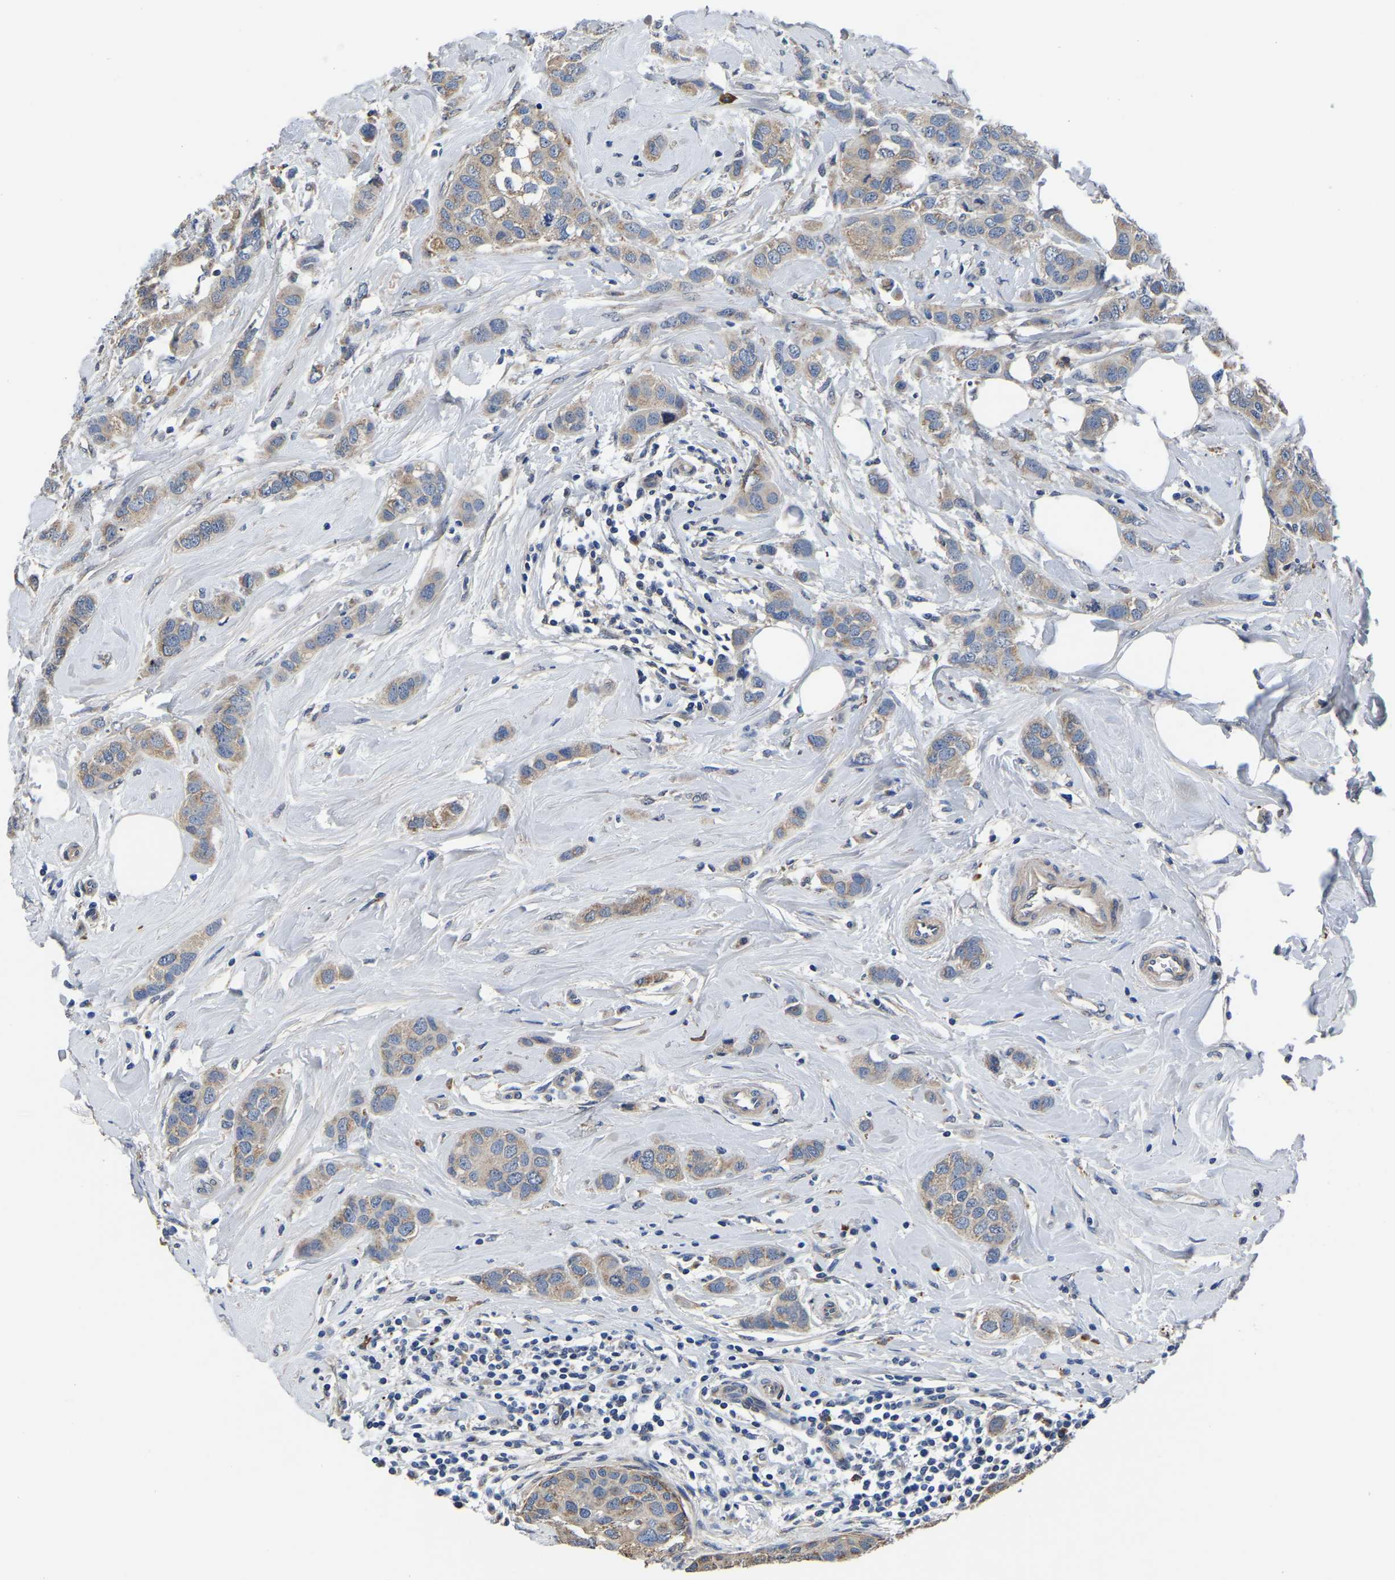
{"staining": {"intensity": "weak", "quantity": "<25%", "location": "cytoplasmic/membranous"}, "tissue": "breast cancer", "cell_type": "Tumor cells", "image_type": "cancer", "snomed": [{"axis": "morphology", "description": "Duct carcinoma"}, {"axis": "topography", "description": "Breast"}], "caption": "This is a micrograph of immunohistochemistry staining of breast cancer (invasive ductal carcinoma), which shows no expression in tumor cells.", "gene": "PDLIM7", "patient": {"sex": "female", "age": 50}}